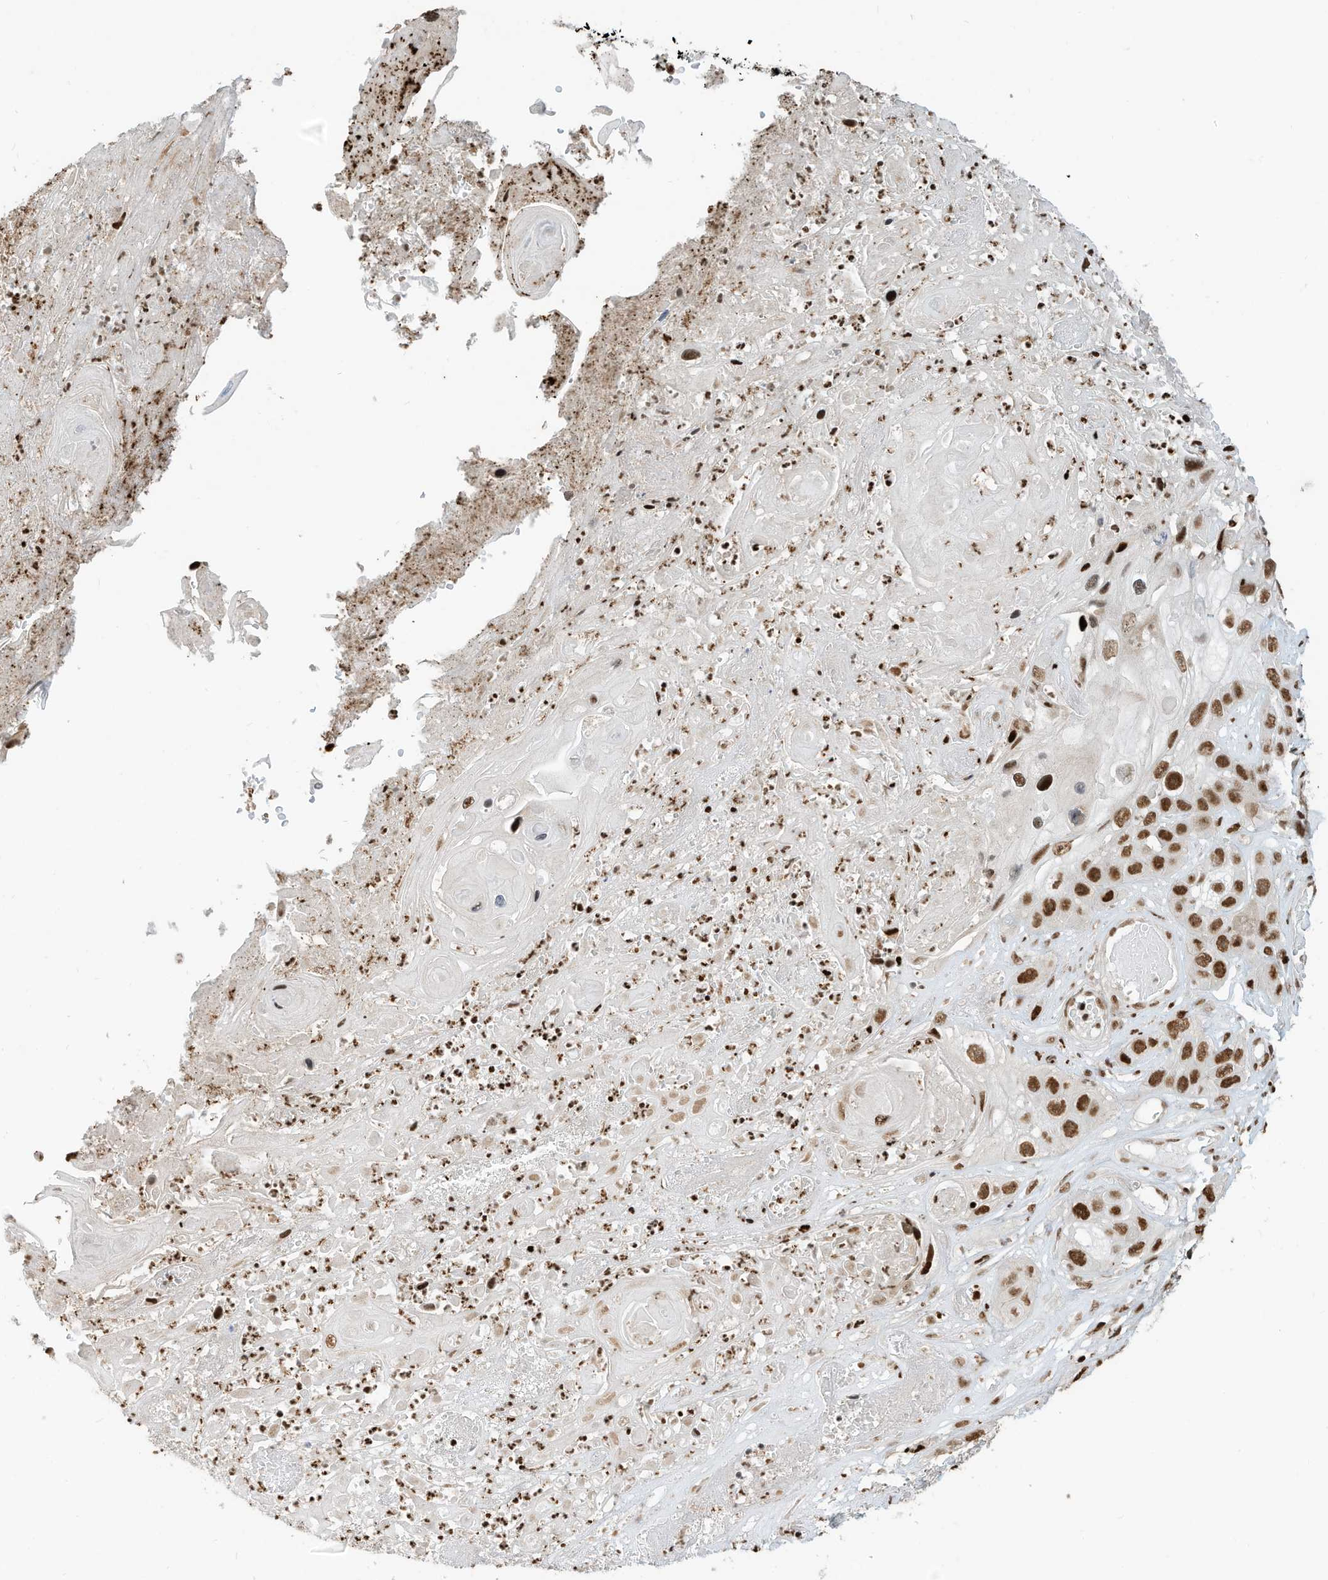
{"staining": {"intensity": "strong", "quantity": ">75%", "location": "nuclear"}, "tissue": "skin cancer", "cell_type": "Tumor cells", "image_type": "cancer", "snomed": [{"axis": "morphology", "description": "Squamous cell carcinoma, NOS"}, {"axis": "topography", "description": "Skin"}], "caption": "The micrograph reveals a brown stain indicating the presence of a protein in the nuclear of tumor cells in squamous cell carcinoma (skin).", "gene": "SAMD15", "patient": {"sex": "male", "age": 55}}